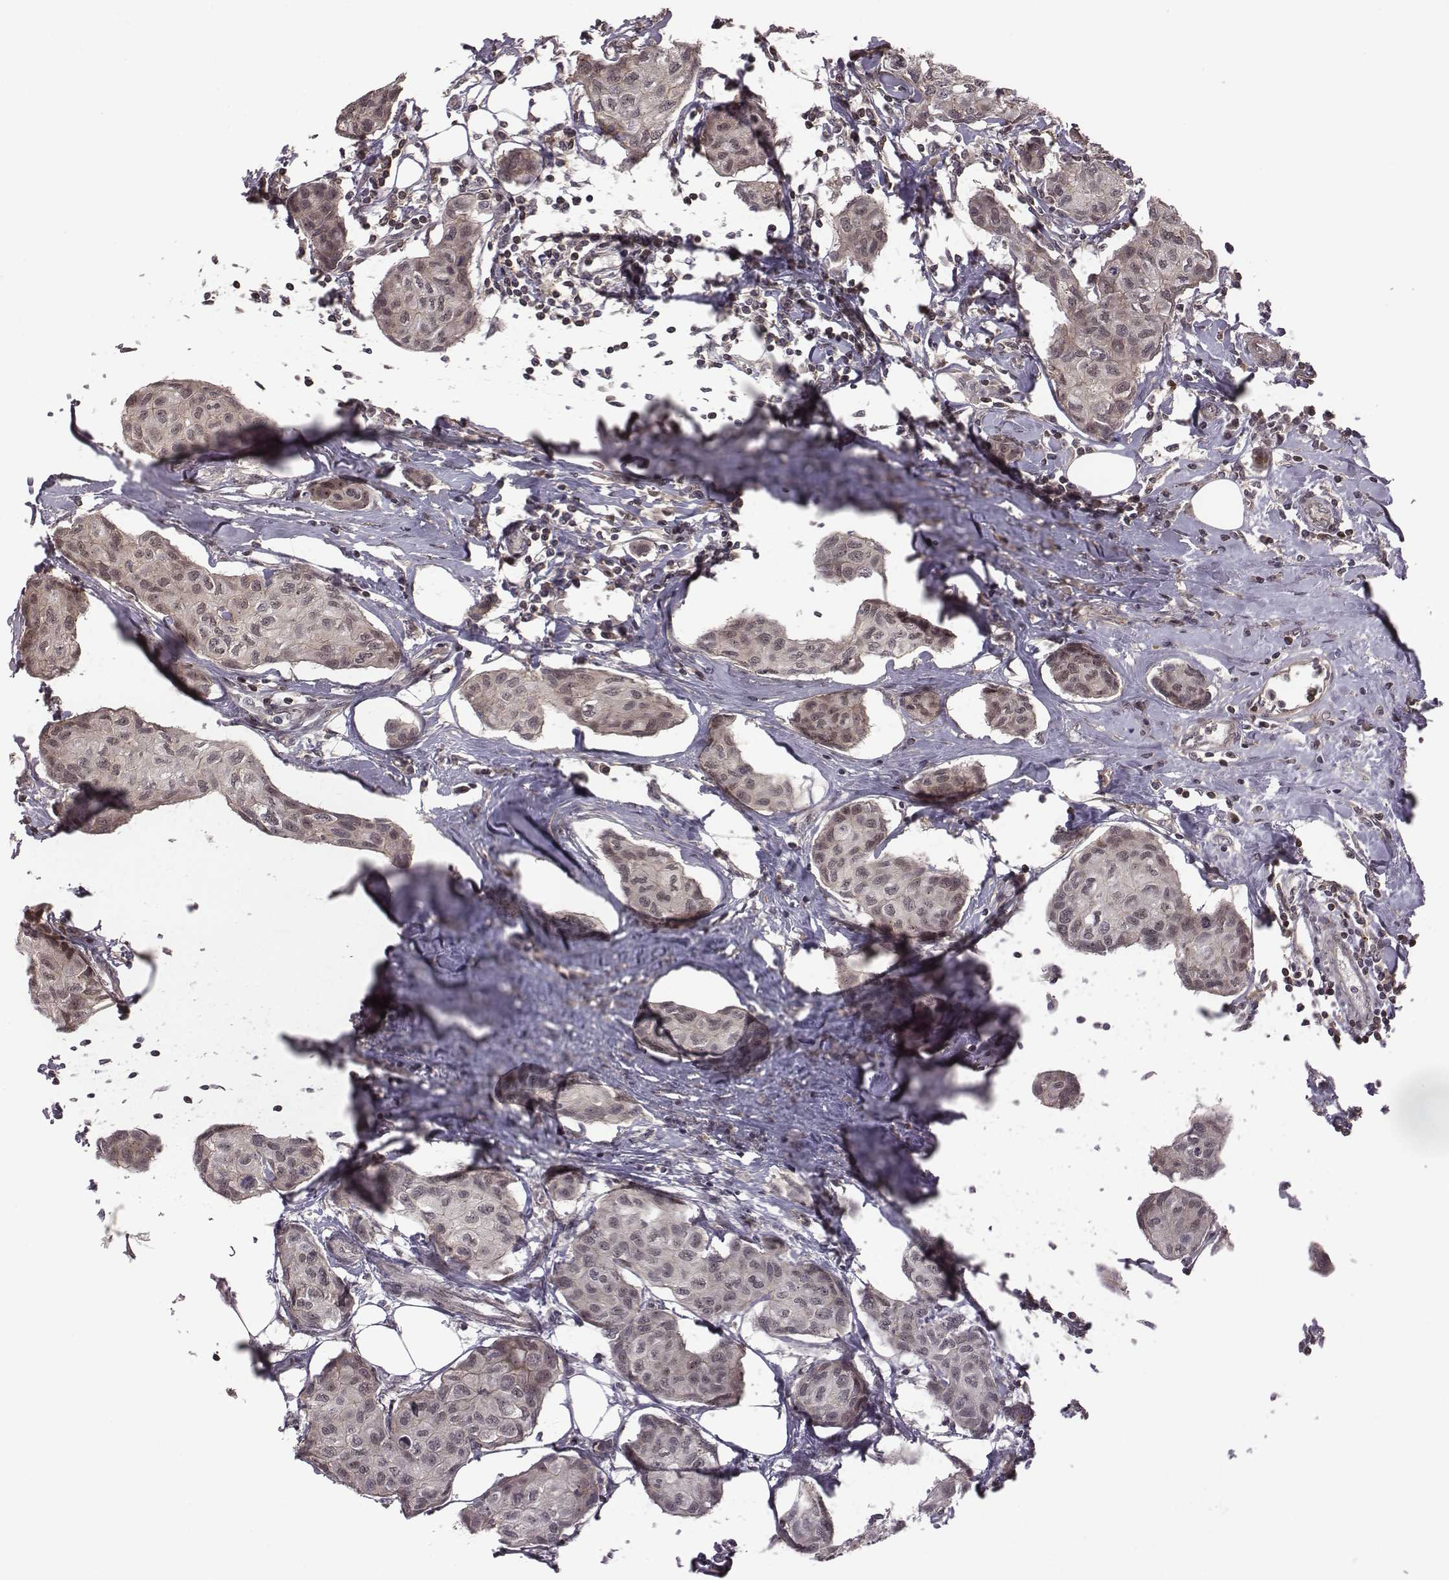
{"staining": {"intensity": "negative", "quantity": "none", "location": "none"}, "tissue": "breast cancer", "cell_type": "Tumor cells", "image_type": "cancer", "snomed": [{"axis": "morphology", "description": "Duct carcinoma"}, {"axis": "topography", "description": "Breast"}], "caption": "Immunohistochemistry (IHC) photomicrograph of human breast intraductal carcinoma stained for a protein (brown), which demonstrates no expression in tumor cells. The staining is performed using DAB (3,3'-diaminobenzidine) brown chromogen with nuclei counter-stained in using hematoxylin.", "gene": "RPL3", "patient": {"sex": "female", "age": 80}}